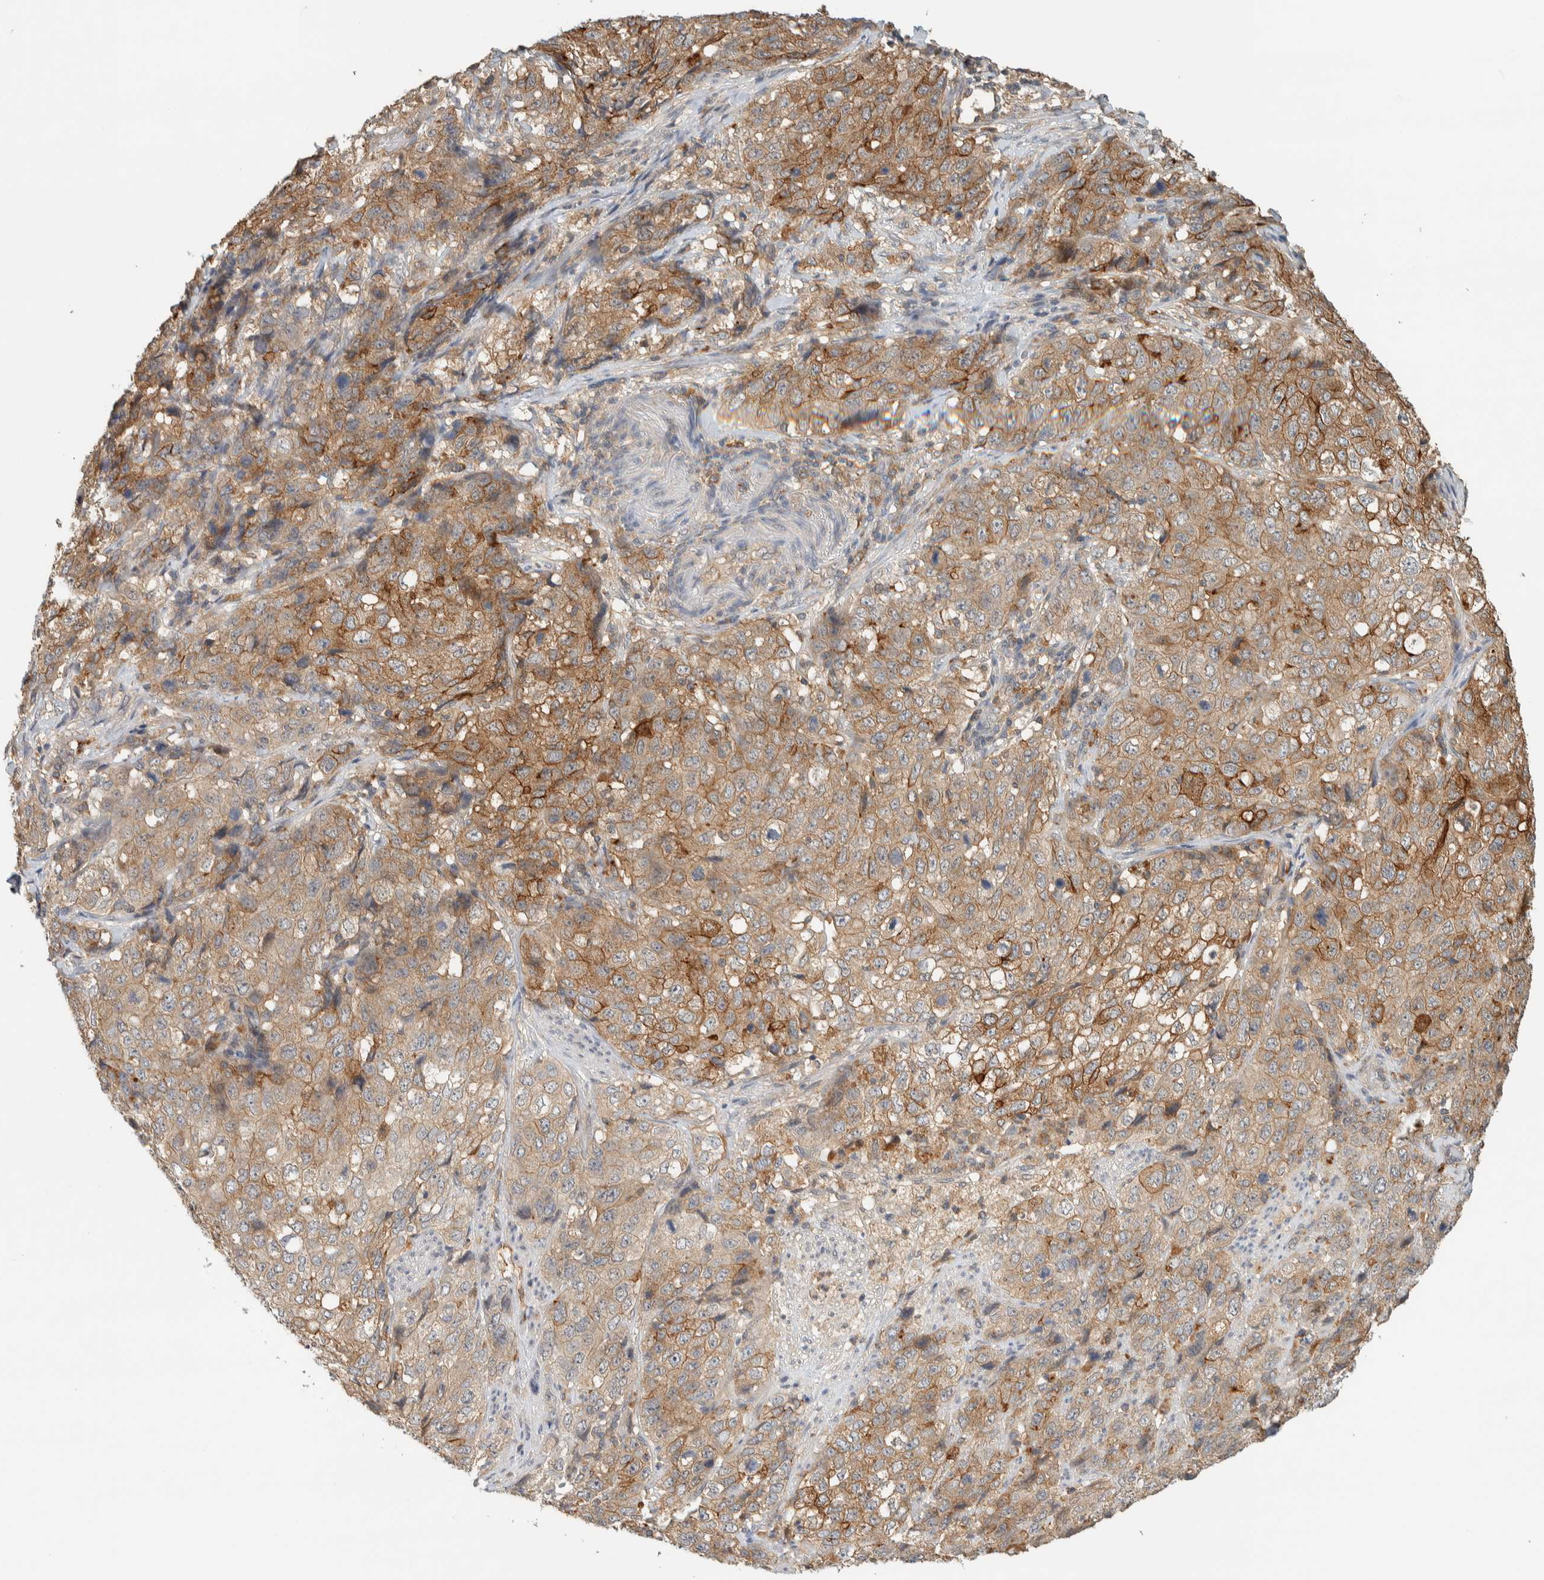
{"staining": {"intensity": "moderate", "quantity": ">75%", "location": "cytoplasmic/membranous"}, "tissue": "stomach cancer", "cell_type": "Tumor cells", "image_type": "cancer", "snomed": [{"axis": "morphology", "description": "Adenocarcinoma, NOS"}, {"axis": "topography", "description": "Stomach"}], "caption": "Brown immunohistochemical staining in human stomach cancer reveals moderate cytoplasmic/membranous positivity in about >75% of tumor cells.", "gene": "RAB11FIP1", "patient": {"sex": "male", "age": 48}}